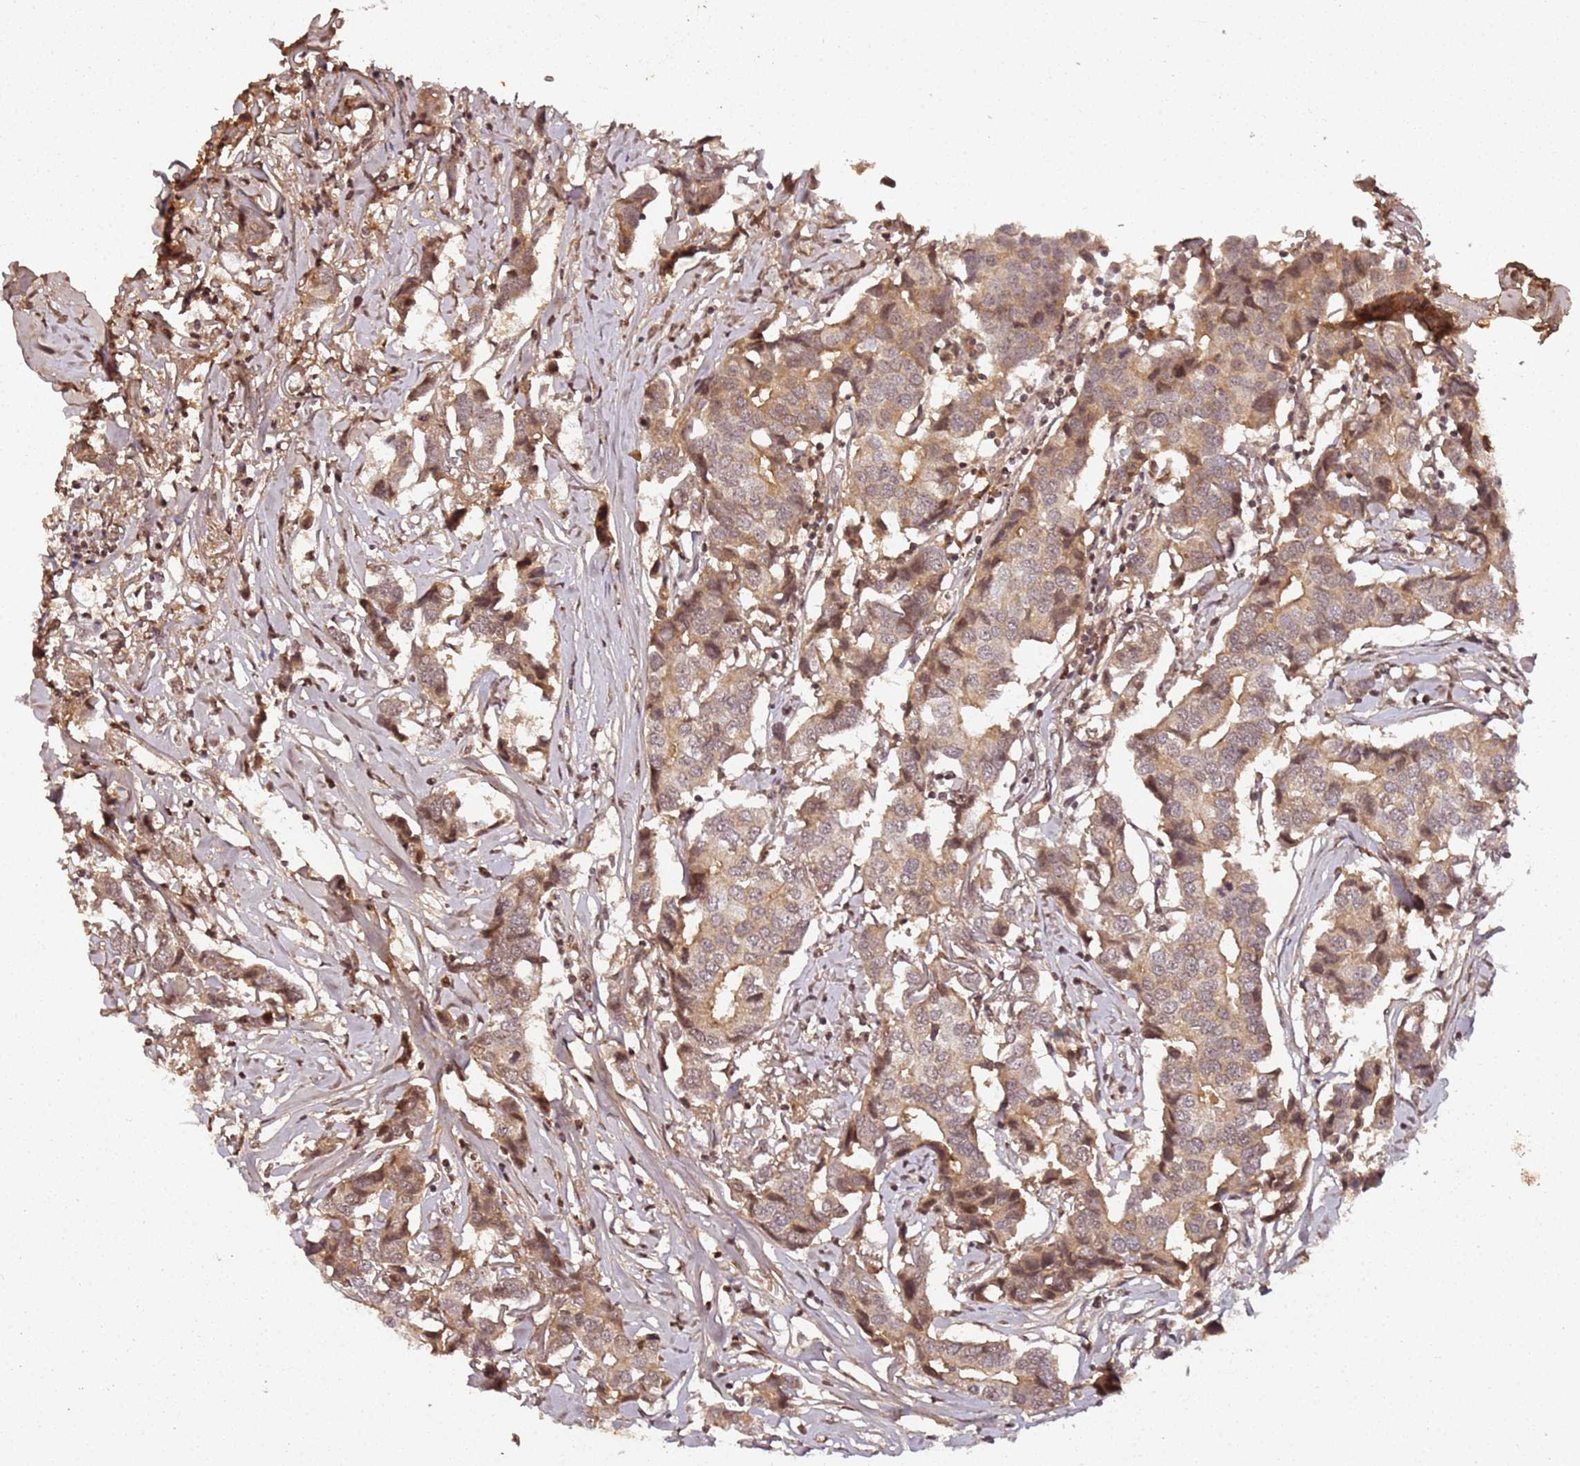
{"staining": {"intensity": "moderate", "quantity": "<25%", "location": "nuclear"}, "tissue": "breast cancer", "cell_type": "Tumor cells", "image_type": "cancer", "snomed": [{"axis": "morphology", "description": "Duct carcinoma"}, {"axis": "topography", "description": "Breast"}], "caption": "Tumor cells reveal low levels of moderate nuclear positivity in approximately <25% of cells in human infiltrating ductal carcinoma (breast). The protein of interest is stained brown, and the nuclei are stained in blue (DAB (3,3'-diaminobenzidine) IHC with brightfield microscopy, high magnification).", "gene": "COL1A2", "patient": {"sex": "female", "age": 80}}